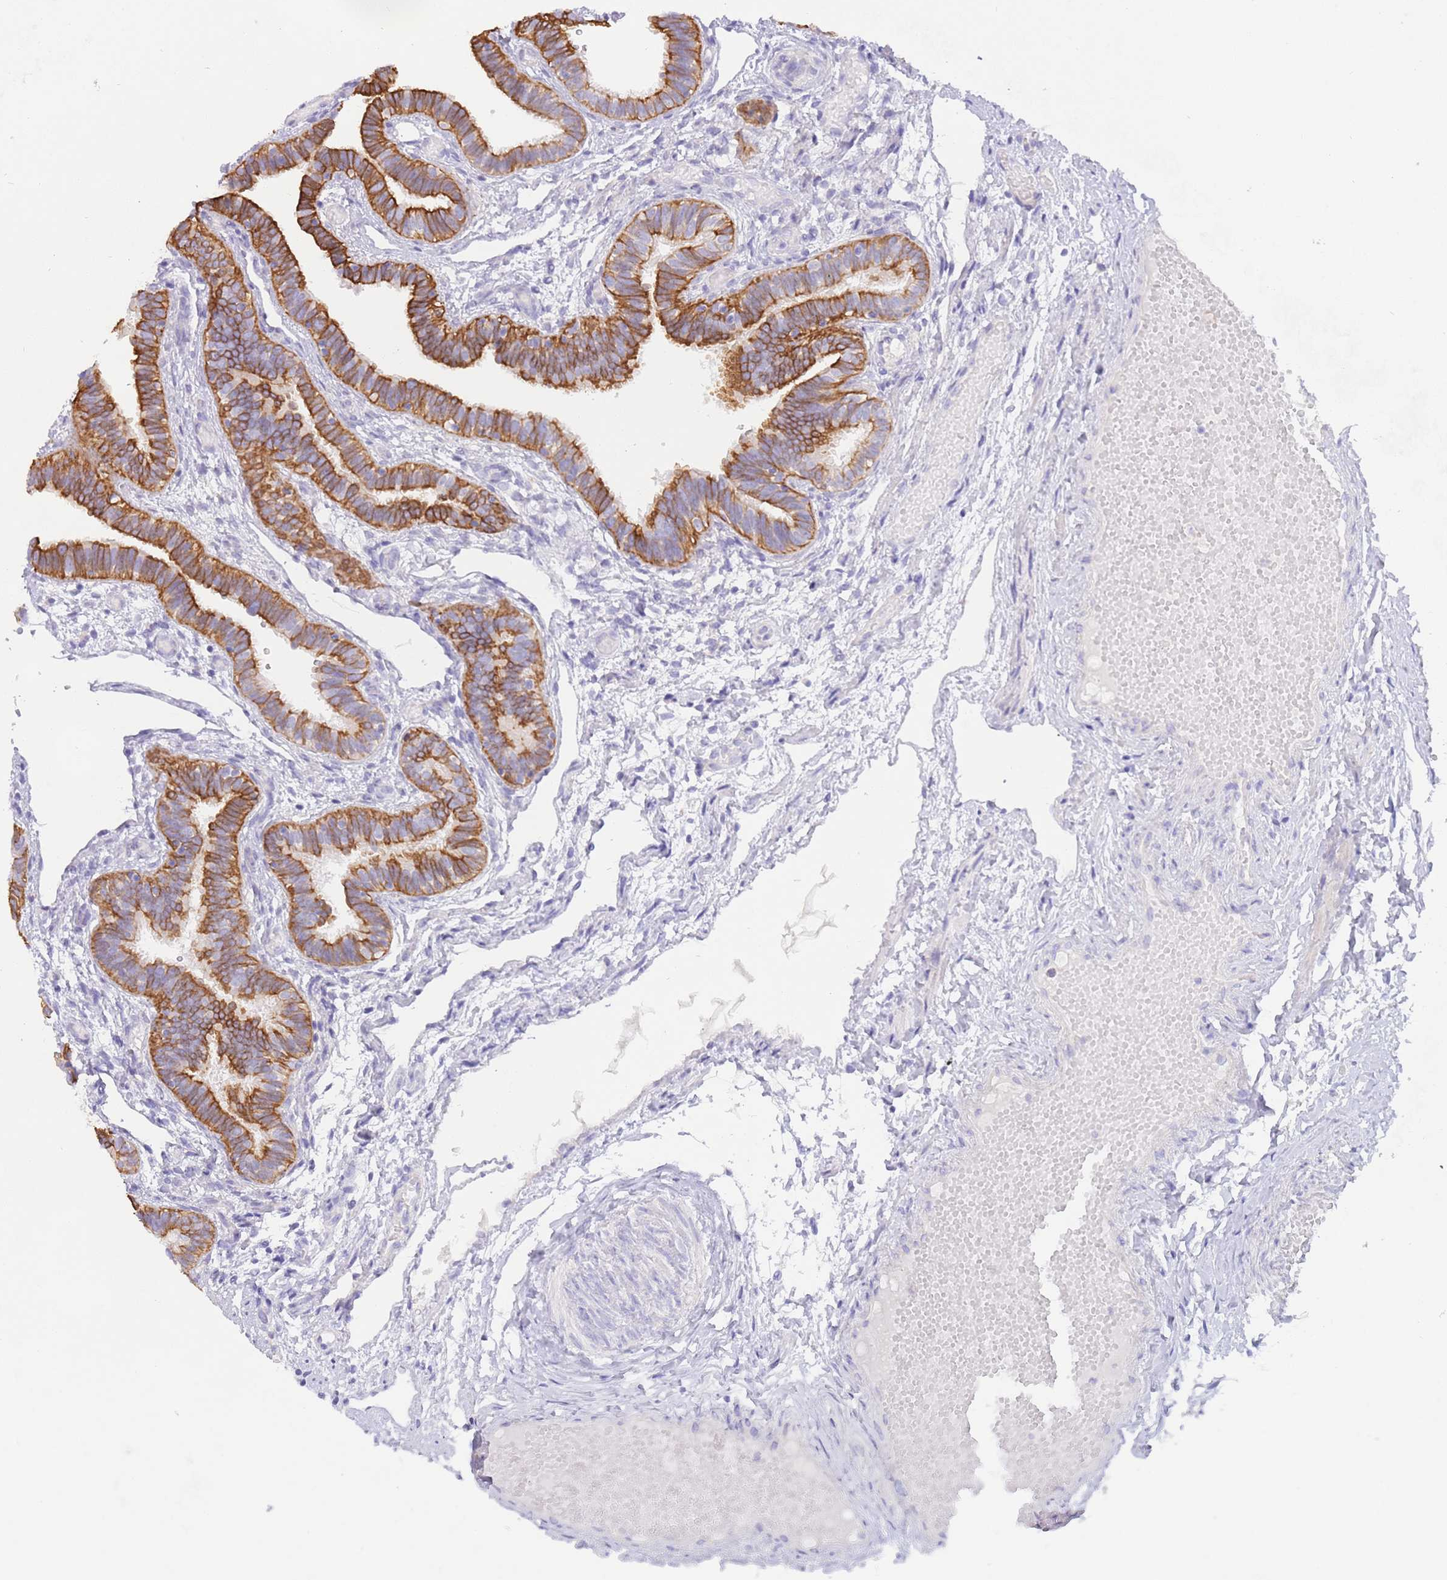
{"staining": {"intensity": "strong", "quantity": "25%-75%", "location": "cytoplasmic/membranous"}, "tissue": "fallopian tube", "cell_type": "Glandular cells", "image_type": "normal", "snomed": [{"axis": "morphology", "description": "Normal tissue, NOS"}, {"axis": "topography", "description": "Fallopian tube"}], "caption": "Protein positivity by immunohistochemistry shows strong cytoplasmic/membranous positivity in about 25%-75% of glandular cells in normal fallopian tube. Using DAB (3,3'-diaminobenzidine) (brown) and hematoxylin (blue) stains, captured at high magnification using brightfield microscopy.", "gene": "CCDC149", "patient": {"sex": "female", "age": 37}}